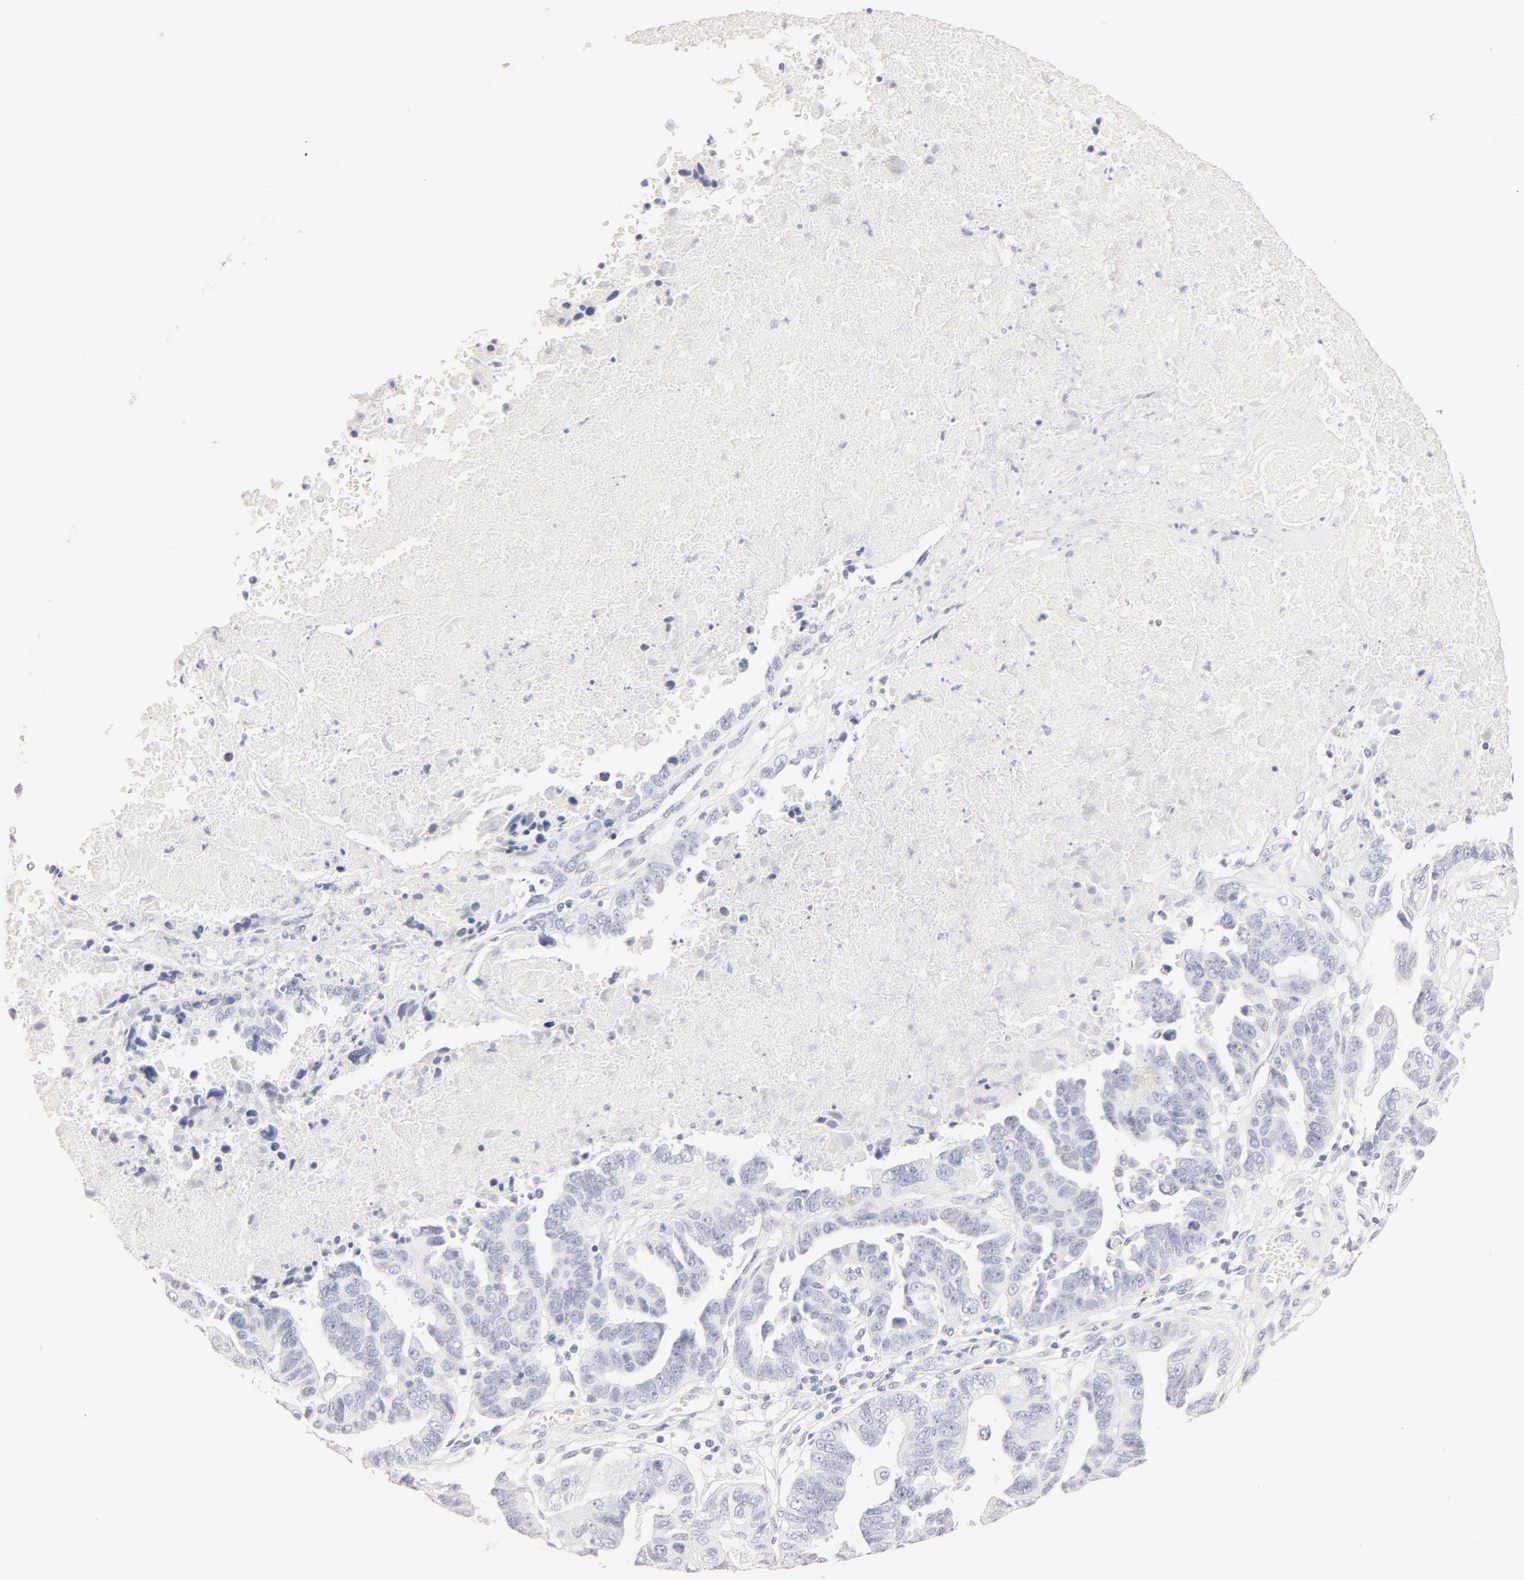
{"staining": {"intensity": "negative", "quantity": "none", "location": "none"}, "tissue": "ovarian cancer", "cell_type": "Tumor cells", "image_type": "cancer", "snomed": [{"axis": "morphology", "description": "Carcinoma, endometroid"}, {"axis": "morphology", "description": "Cystadenocarcinoma, serous, NOS"}, {"axis": "topography", "description": "Ovary"}], "caption": "A histopathology image of ovarian endometroid carcinoma stained for a protein shows no brown staining in tumor cells.", "gene": "LGALS7B", "patient": {"sex": "female", "age": 45}}